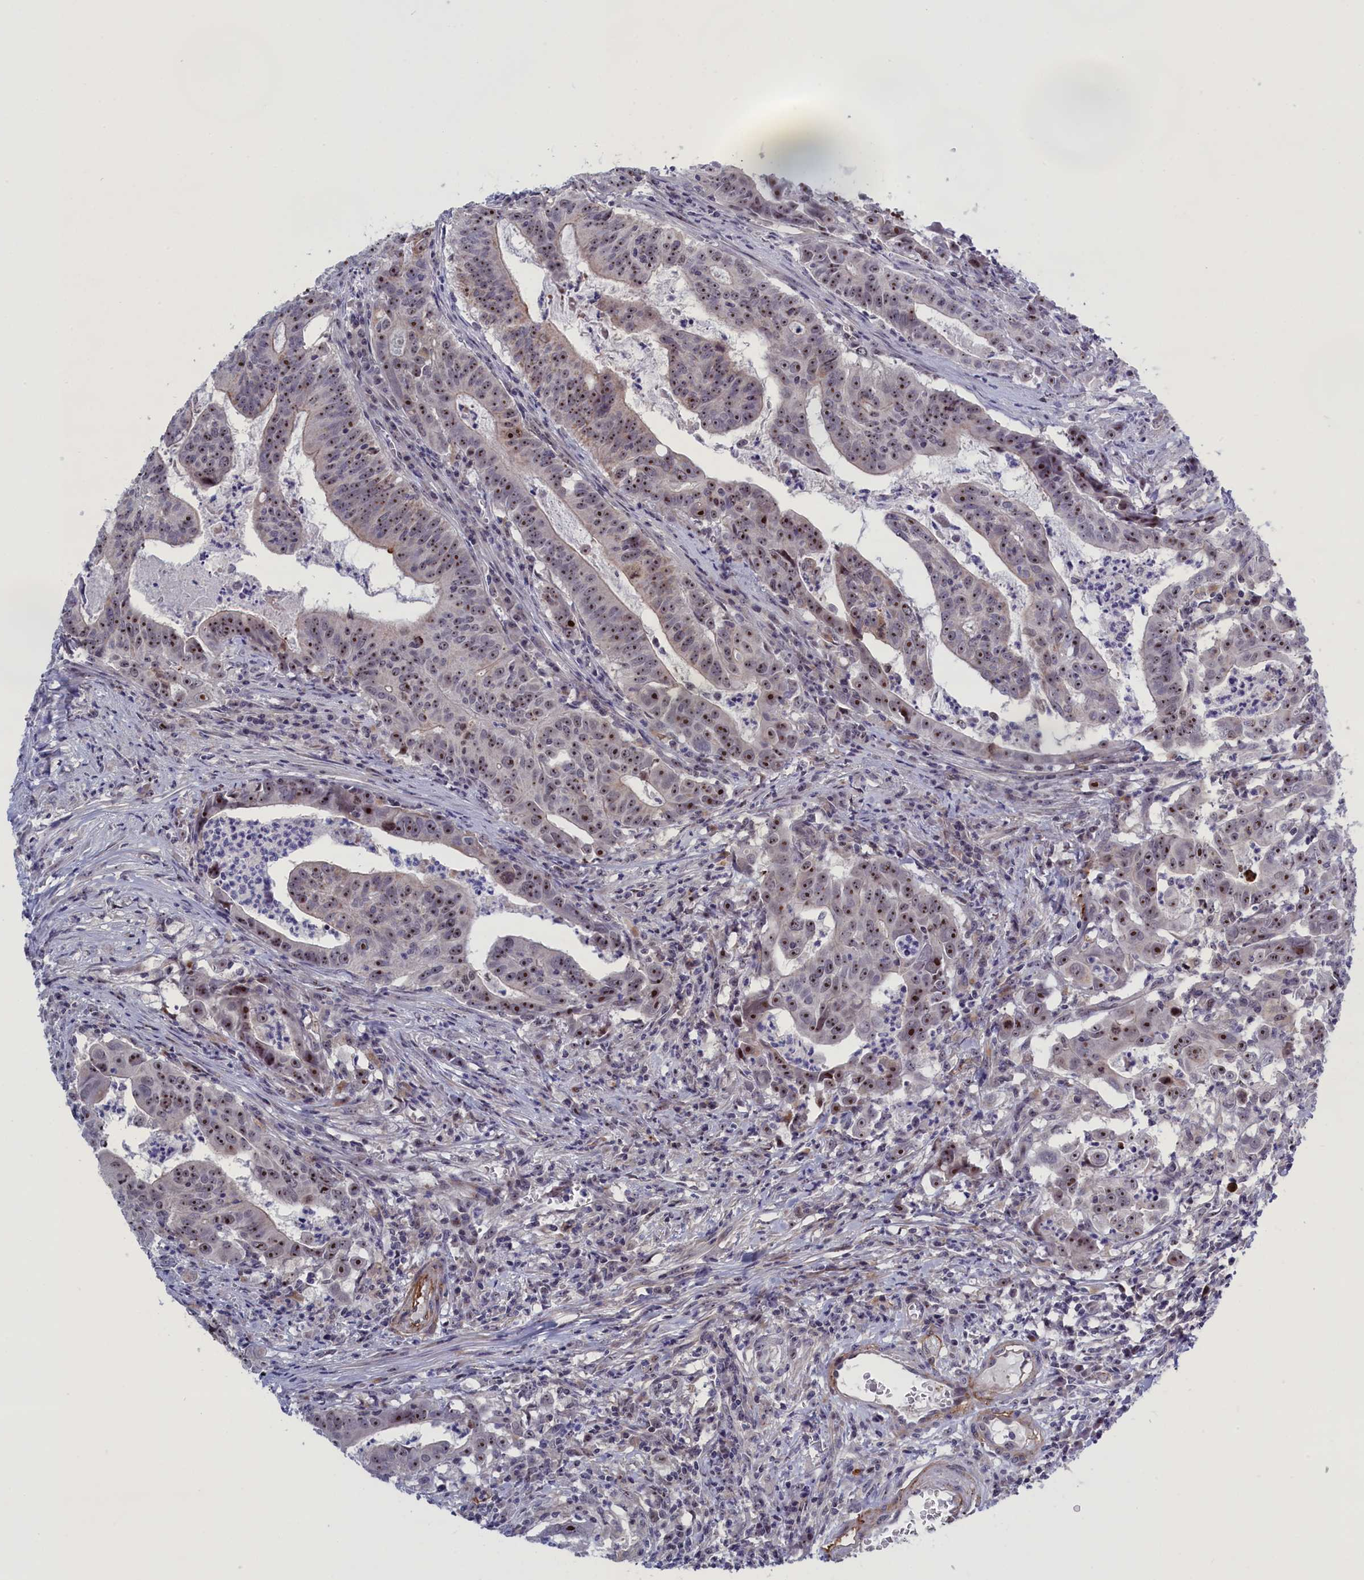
{"staining": {"intensity": "moderate", "quantity": ">75%", "location": "nuclear"}, "tissue": "colorectal cancer", "cell_type": "Tumor cells", "image_type": "cancer", "snomed": [{"axis": "morphology", "description": "Adenocarcinoma, NOS"}, {"axis": "topography", "description": "Rectum"}], "caption": "DAB (3,3'-diaminobenzidine) immunohistochemical staining of human colorectal cancer displays moderate nuclear protein staining in approximately >75% of tumor cells. Using DAB (3,3'-diaminobenzidine) (brown) and hematoxylin (blue) stains, captured at high magnification using brightfield microscopy.", "gene": "PPAN", "patient": {"sex": "male", "age": 69}}